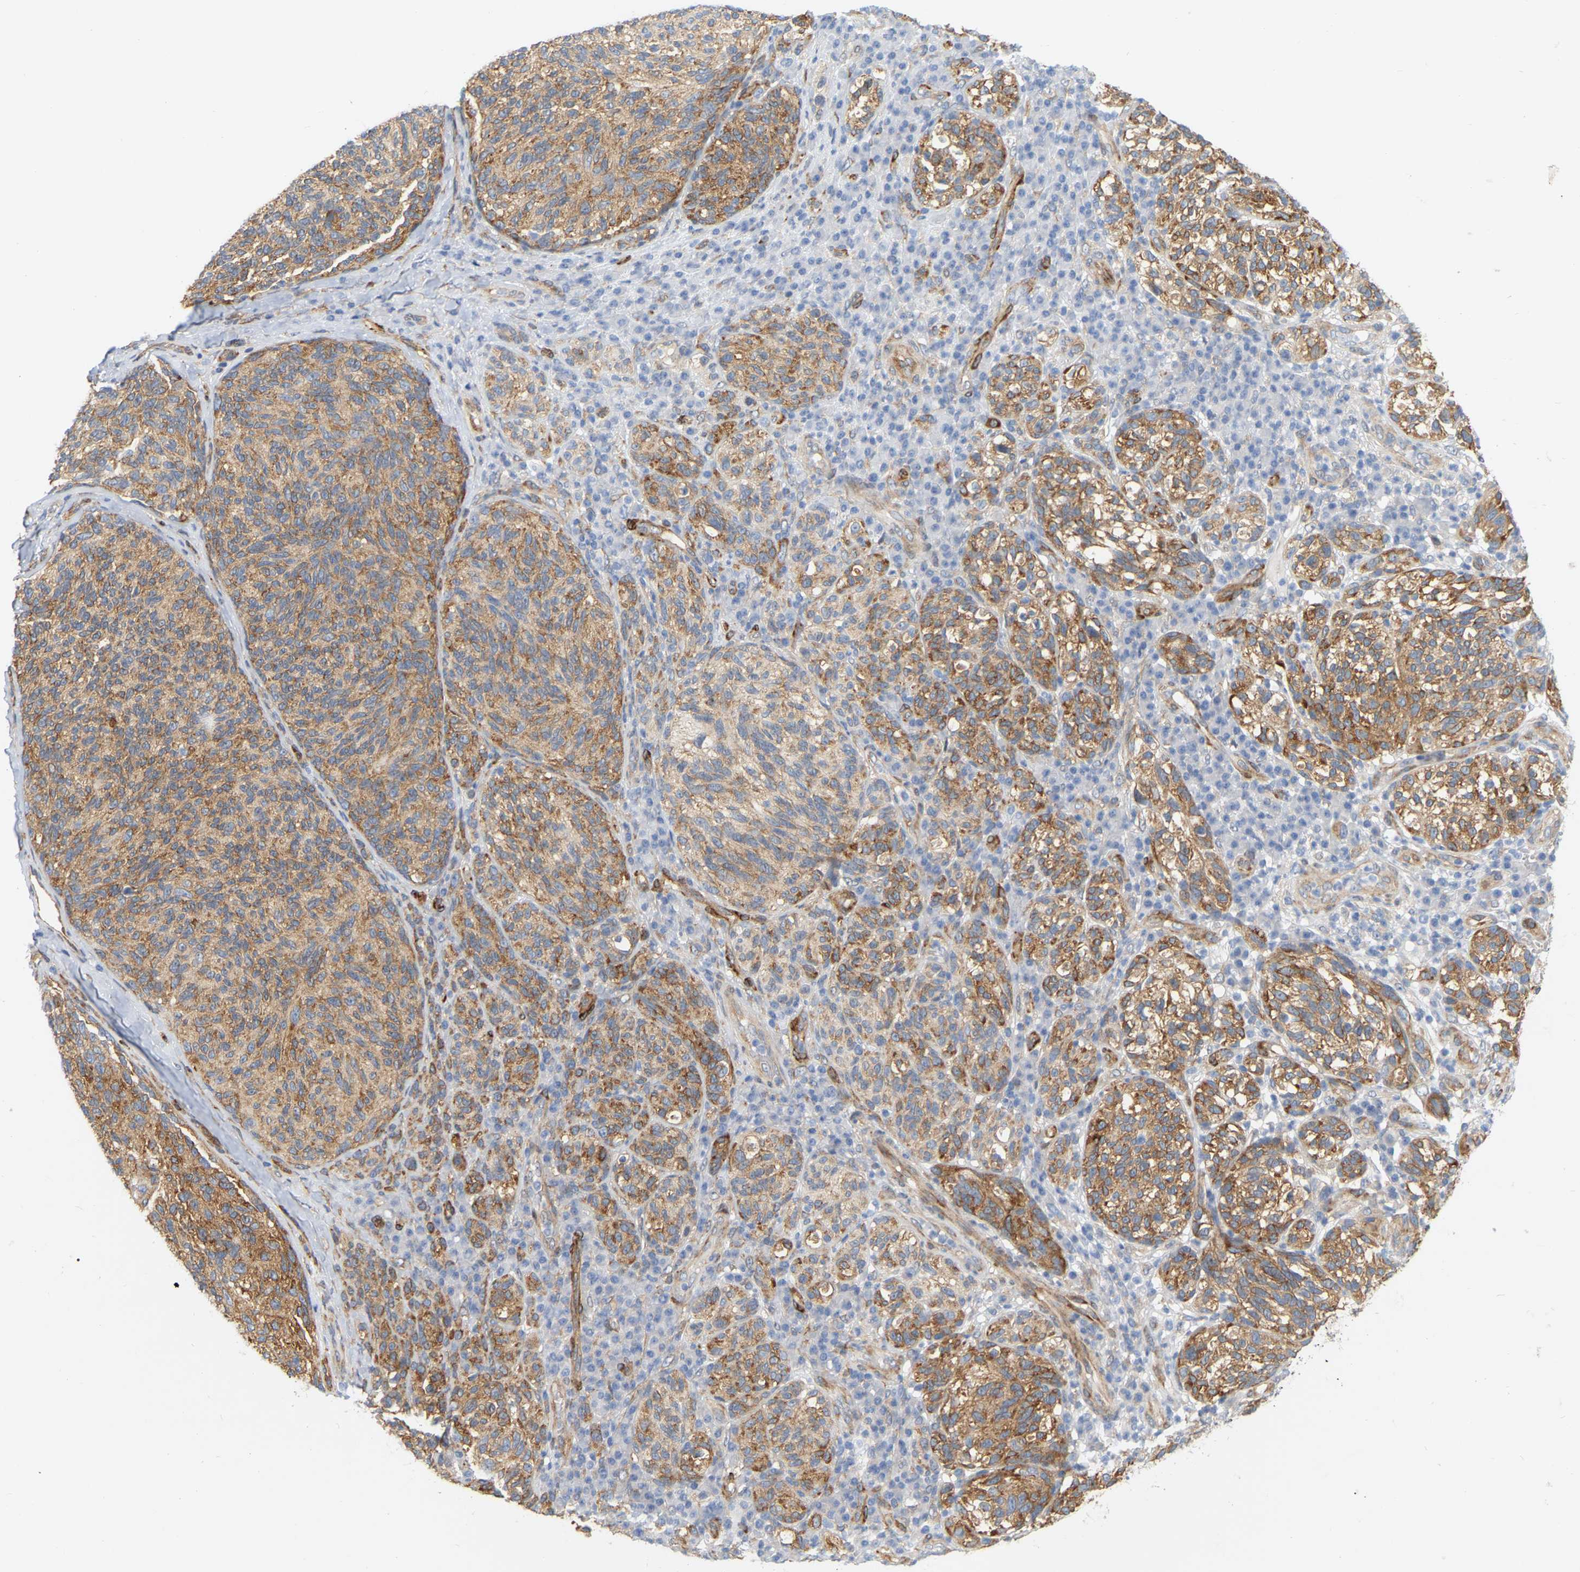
{"staining": {"intensity": "moderate", "quantity": ">75%", "location": "cytoplasmic/membranous"}, "tissue": "melanoma", "cell_type": "Tumor cells", "image_type": "cancer", "snomed": [{"axis": "morphology", "description": "Malignant melanoma, NOS"}, {"axis": "topography", "description": "Skin"}], "caption": "Melanoma stained with a protein marker reveals moderate staining in tumor cells.", "gene": "RAPH1", "patient": {"sex": "female", "age": 73}}